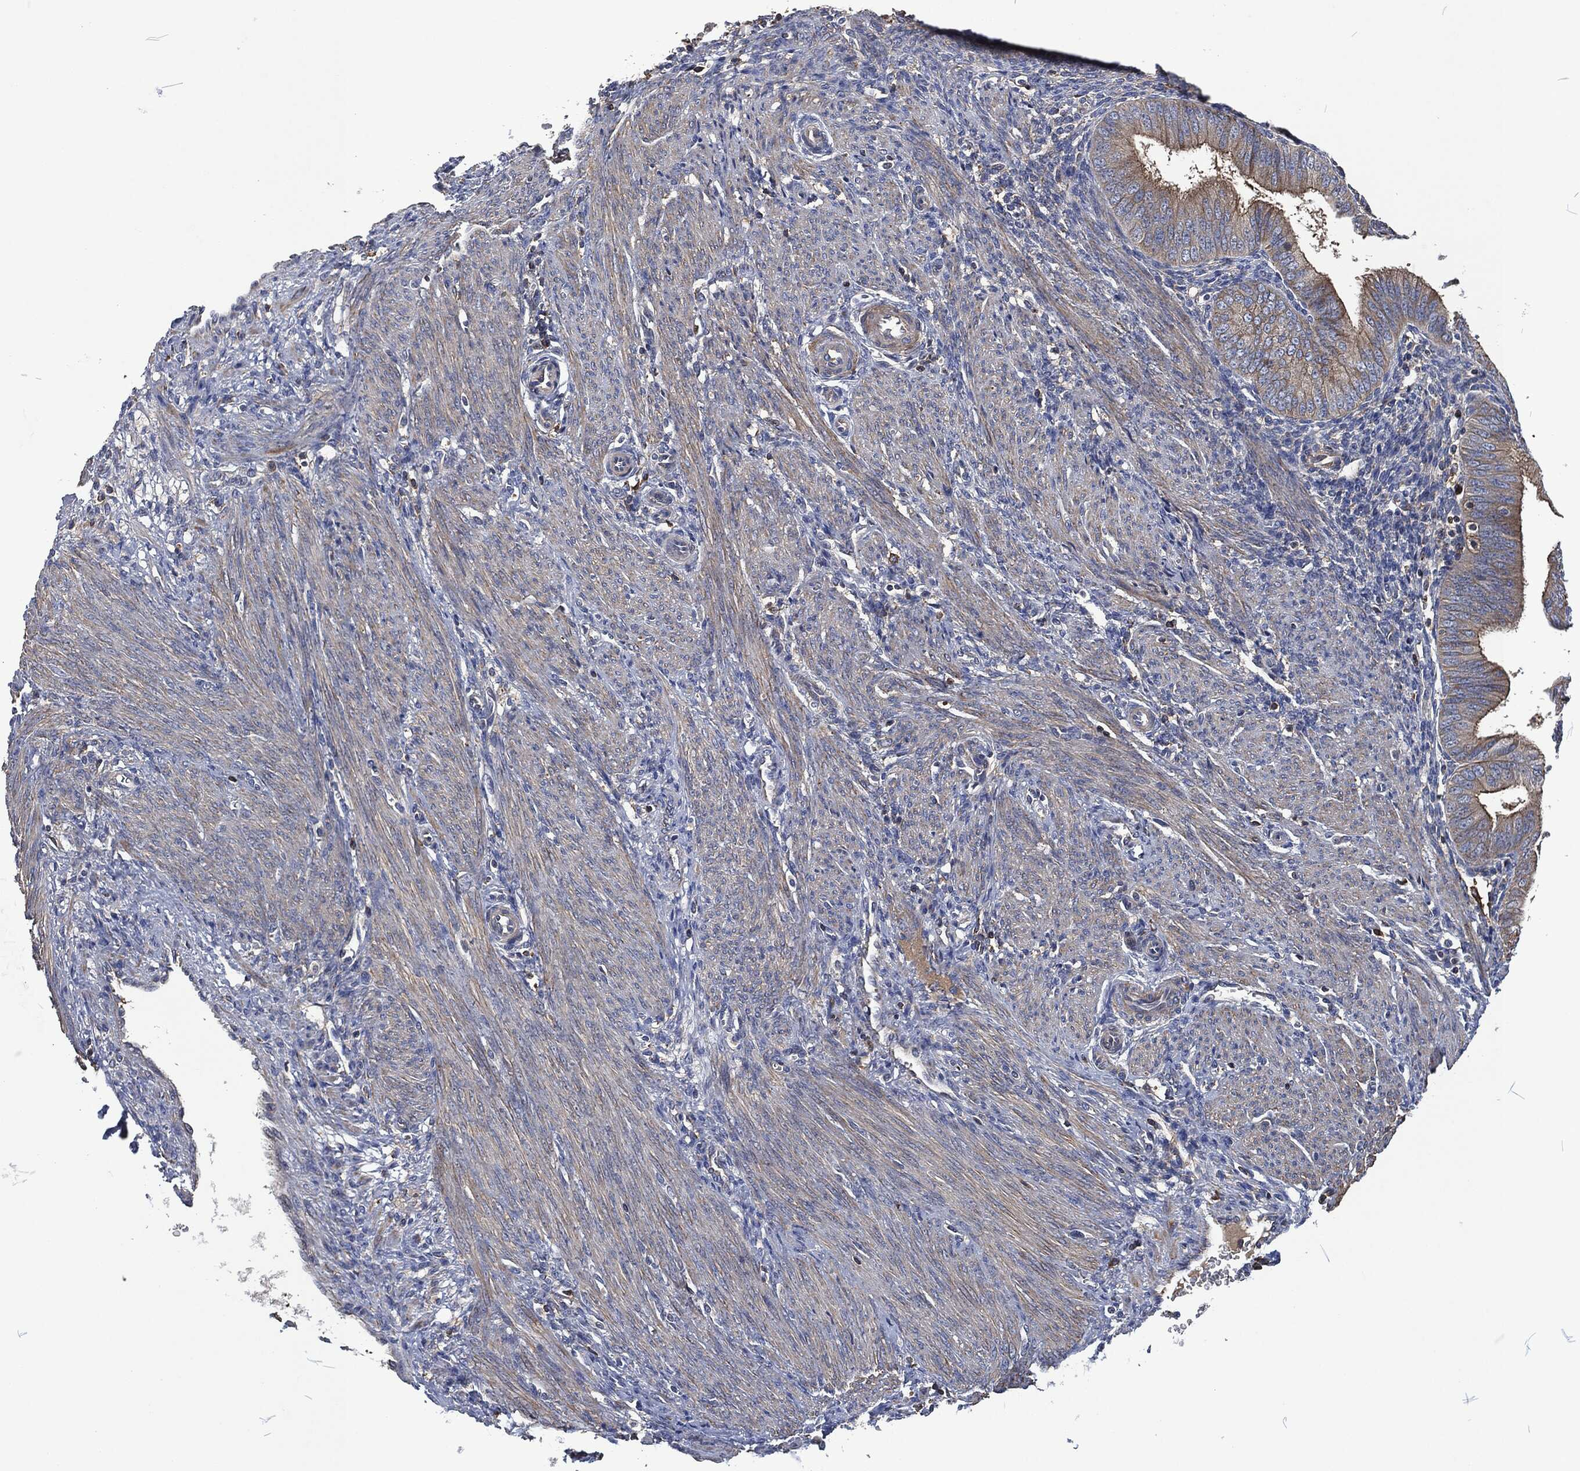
{"staining": {"intensity": "negative", "quantity": "none", "location": "none"}, "tissue": "endometrium", "cell_type": "Cells in endometrial stroma", "image_type": "normal", "snomed": [{"axis": "morphology", "description": "Normal tissue, NOS"}, {"axis": "topography", "description": "Endometrium"}], "caption": "DAB (3,3'-diaminobenzidine) immunohistochemical staining of unremarkable endometrium reveals no significant expression in cells in endometrial stroma. (DAB immunohistochemistry (IHC) visualized using brightfield microscopy, high magnification).", "gene": "LGALS9", "patient": {"sex": "female", "age": 39}}